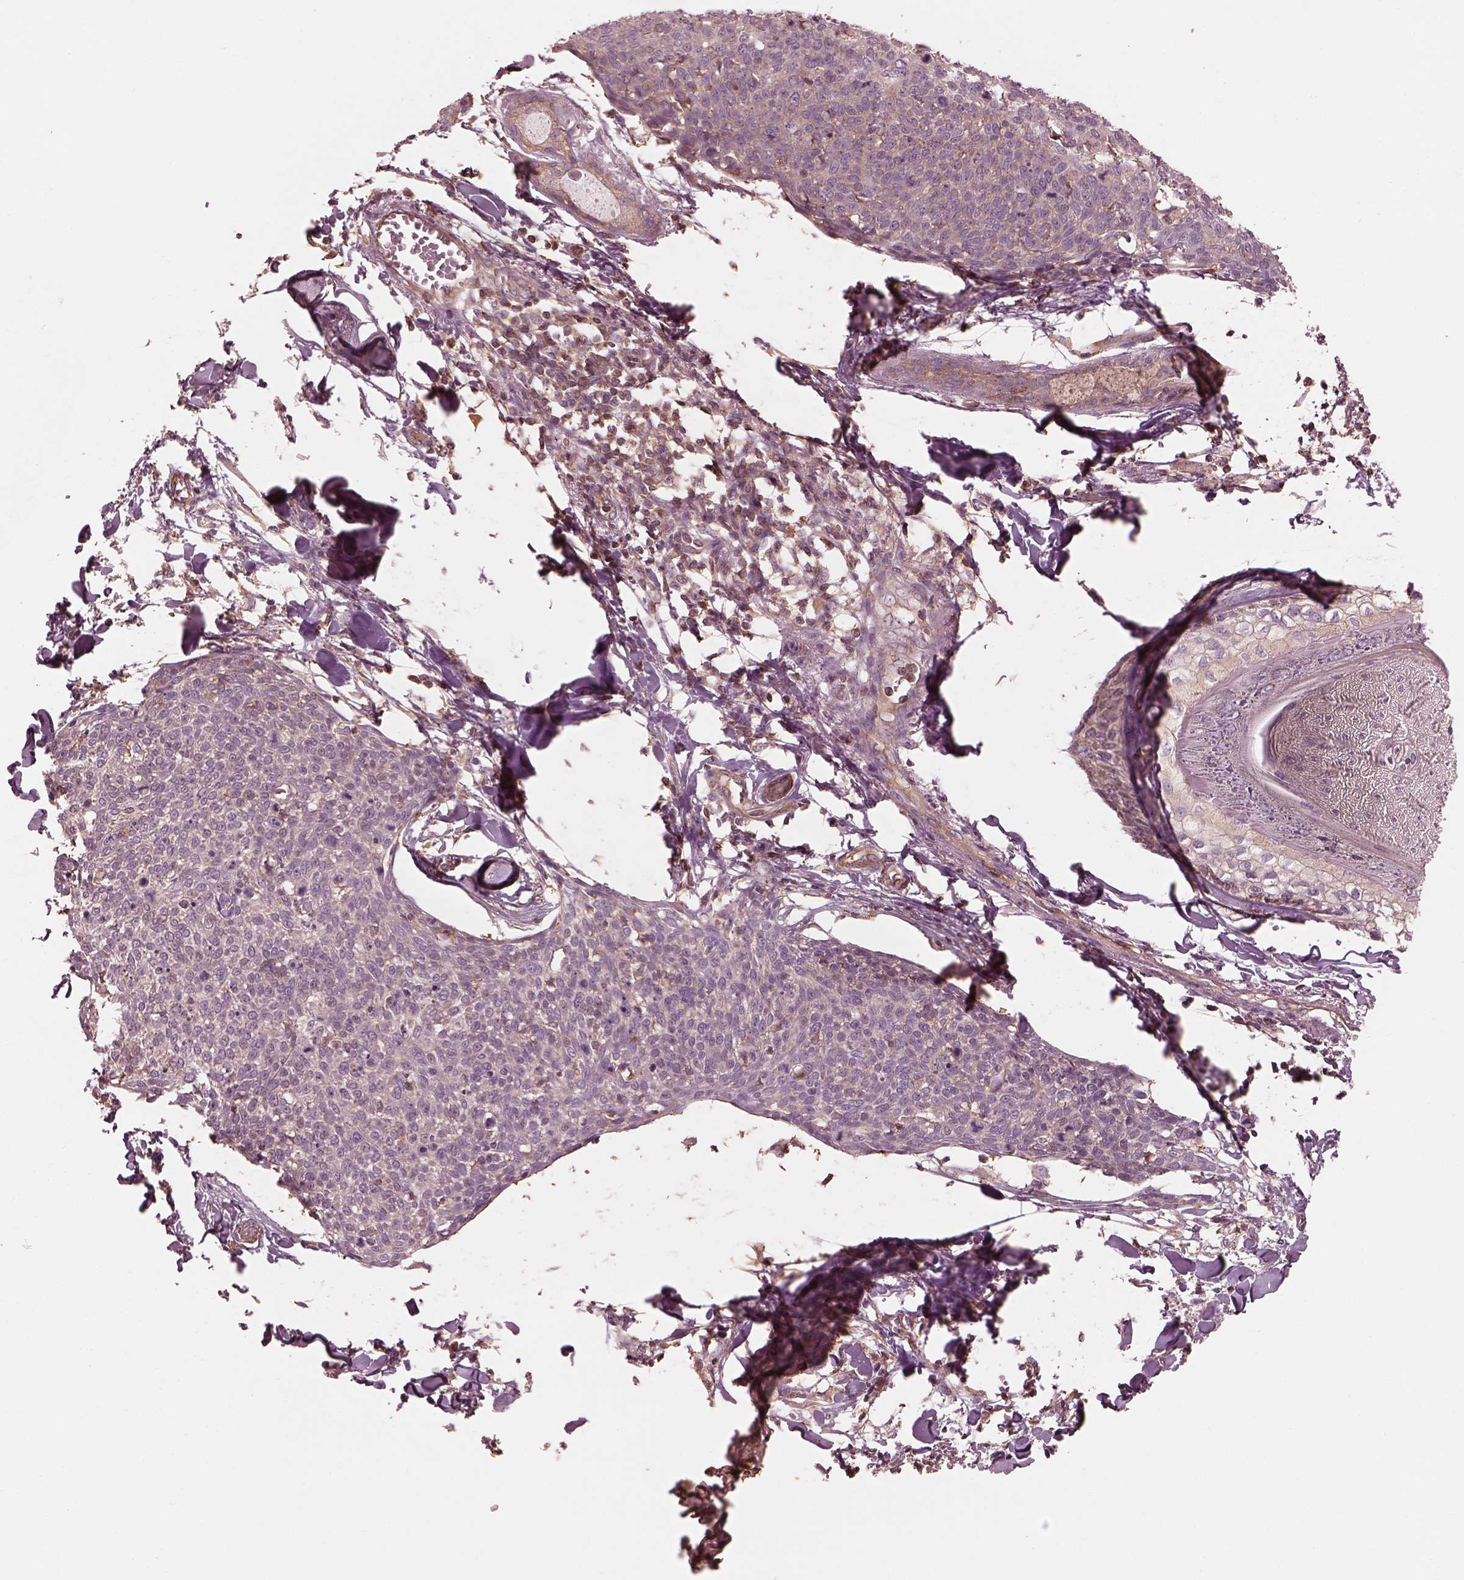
{"staining": {"intensity": "weak", "quantity": "<25%", "location": "cytoplasmic/membranous"}, "tissue": "skin cancer", "cell_type": "Tumor cells", "image_type": "cancer", "snomed": [{"axis": "morphology", "description": "Squamous cell carcinoma, NOS"}, {"axis": "topography", "description": "Skin"}, {"axis": "topography", "description": "Vulva"}], "caption": "DAB (3,3'-diaminobenzidine) immunohistochemical staining of human skin cancer (squamous cell carcinoma) demonstrates no significant expression in tumor cells.", "gene": "STK33", "patient": {"sex": "female", "age": 75}}